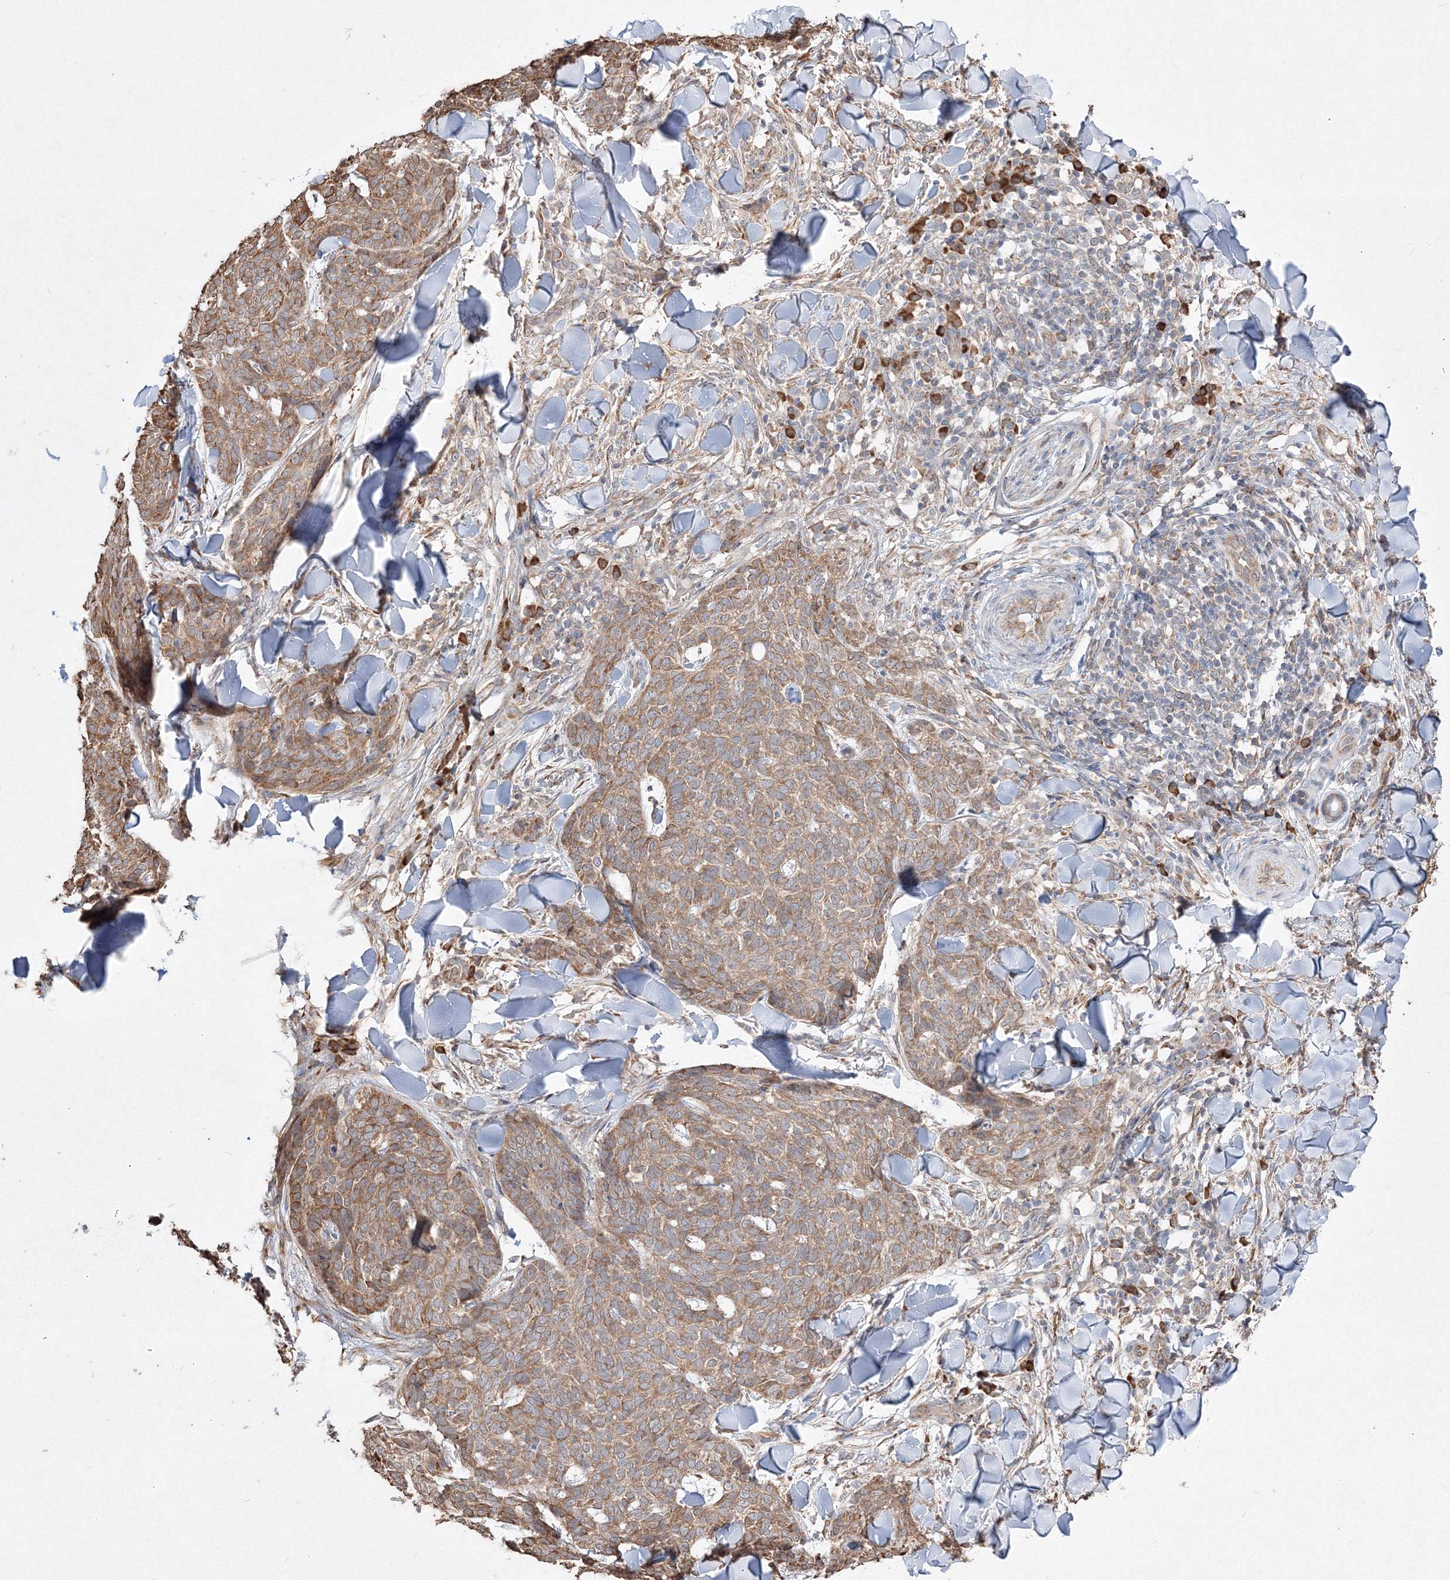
{"staining": {"intensity": "moderate", "quantity": ">75%", "location": "cytoplasmic/membranous"}, "tissue": "skin cancer", "cell_type": "Tumor cells", "image_type": "cancer", "snomed": [{"axis": "morphology", "description": "Normal tissue, NOS"}, {"axis": "morphology", "description": "Basal cell carcinoma"}, {"axis": "topography", "description": "Skin"}], "caption": "The image demonstrates immunohistochemical staining of skin basal cell carcinoma. There is moderate cytoplasmic/membranous staining is identified in about >75% of tumor cells.", "gene": "FBXL8", "patient": {"sex": "male", "age": 50}}